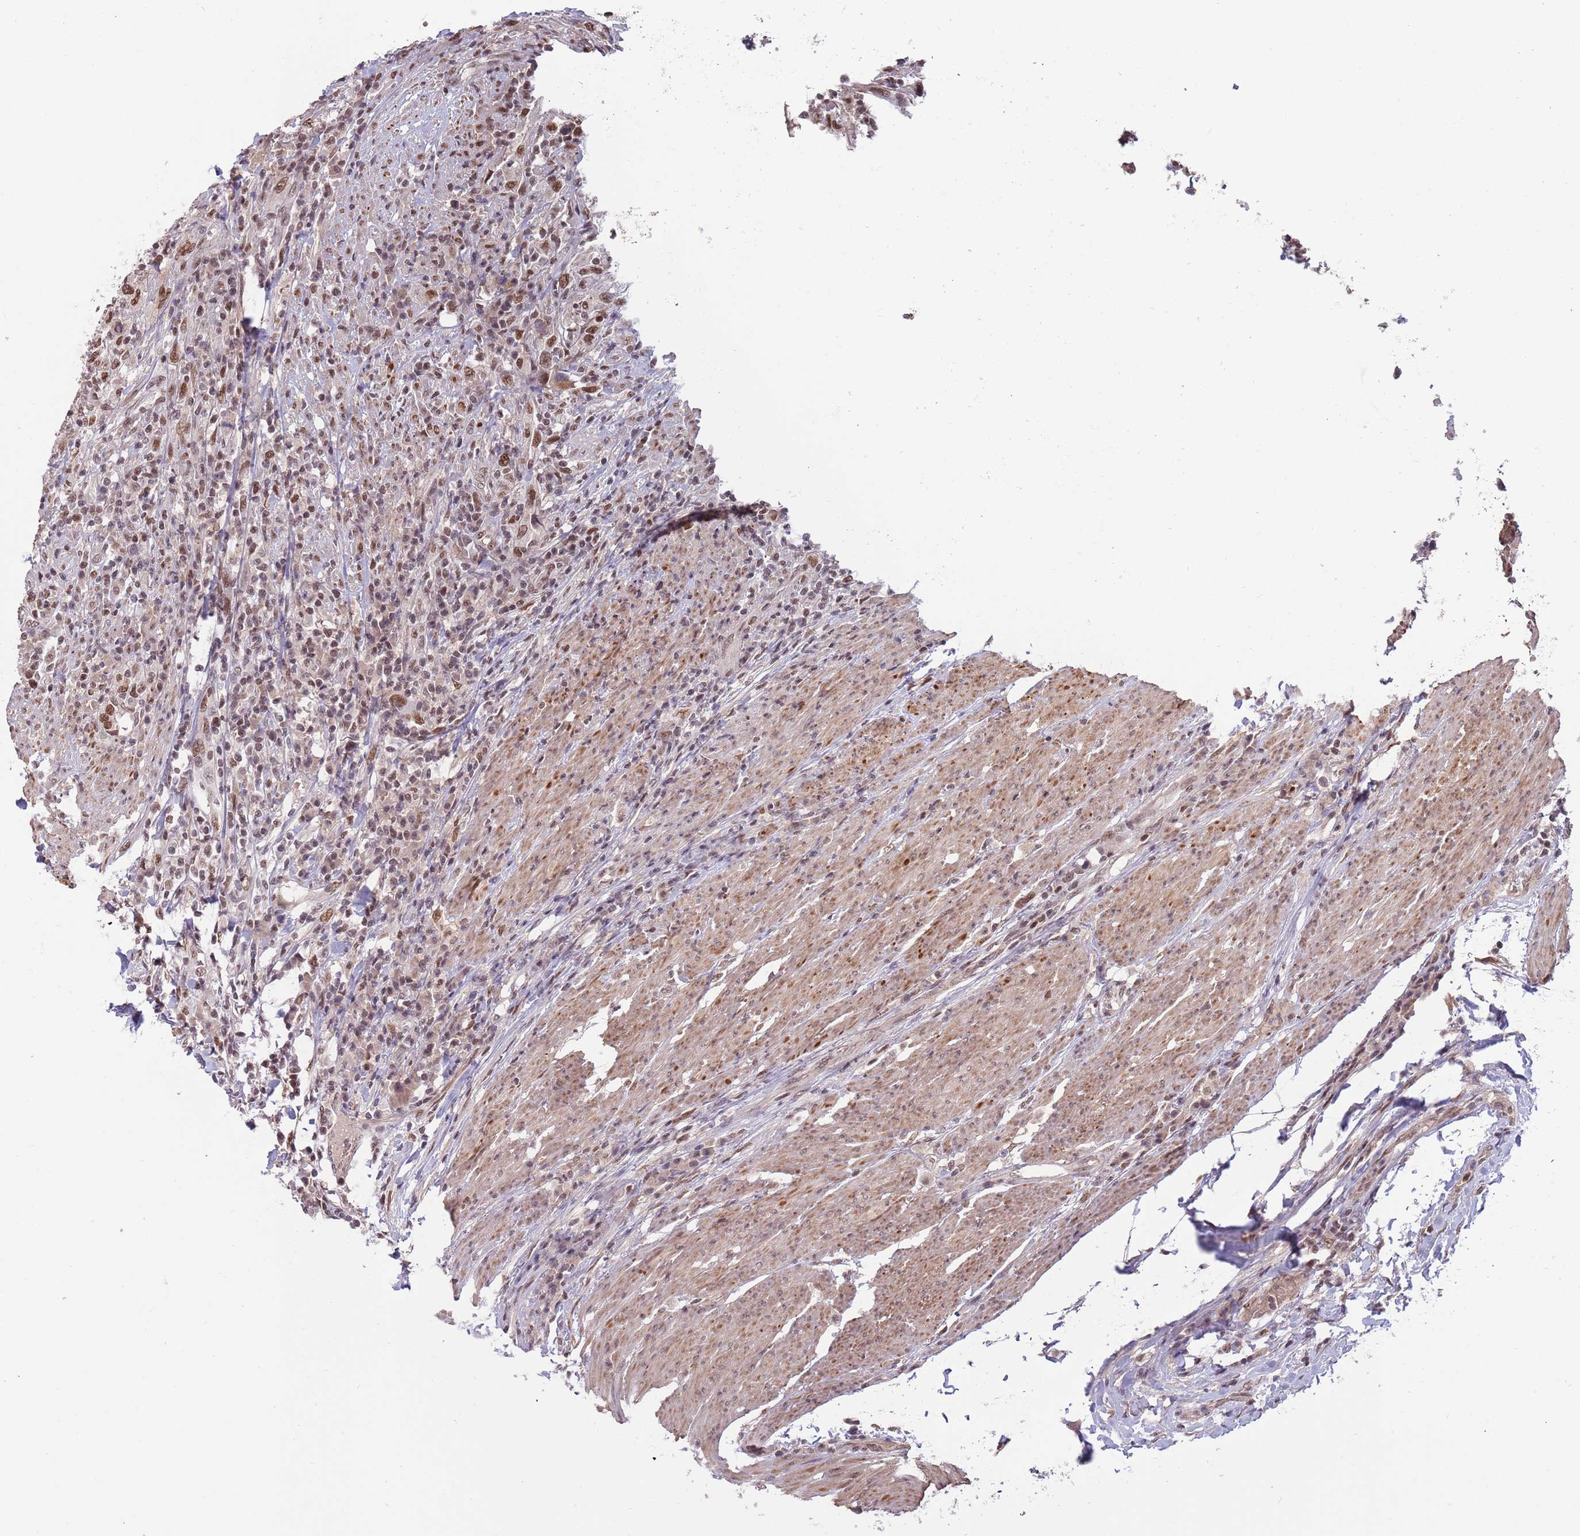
{"staining": {"intensity": "moderate", "quantity": ">75%", "location": "nuclear"}, "tissue": "urothelial cancer", "cell_type": "Tumor cells", "image_type": "cancer", "snomed": [{"axis": "morphology", "description": "Urothelial carcinoma, High grade"}, {"axis": "topography", "description": "Urinary bladder"}], "caption": "About >75% of tumor cells in urothelial carcinoma (high-grade) reveal moderate nuclear protein expression as visualized by brown immunohistochemical staining.", "gene": "ZBTB7A", "patient": {"sex": "male", "age": 61}}